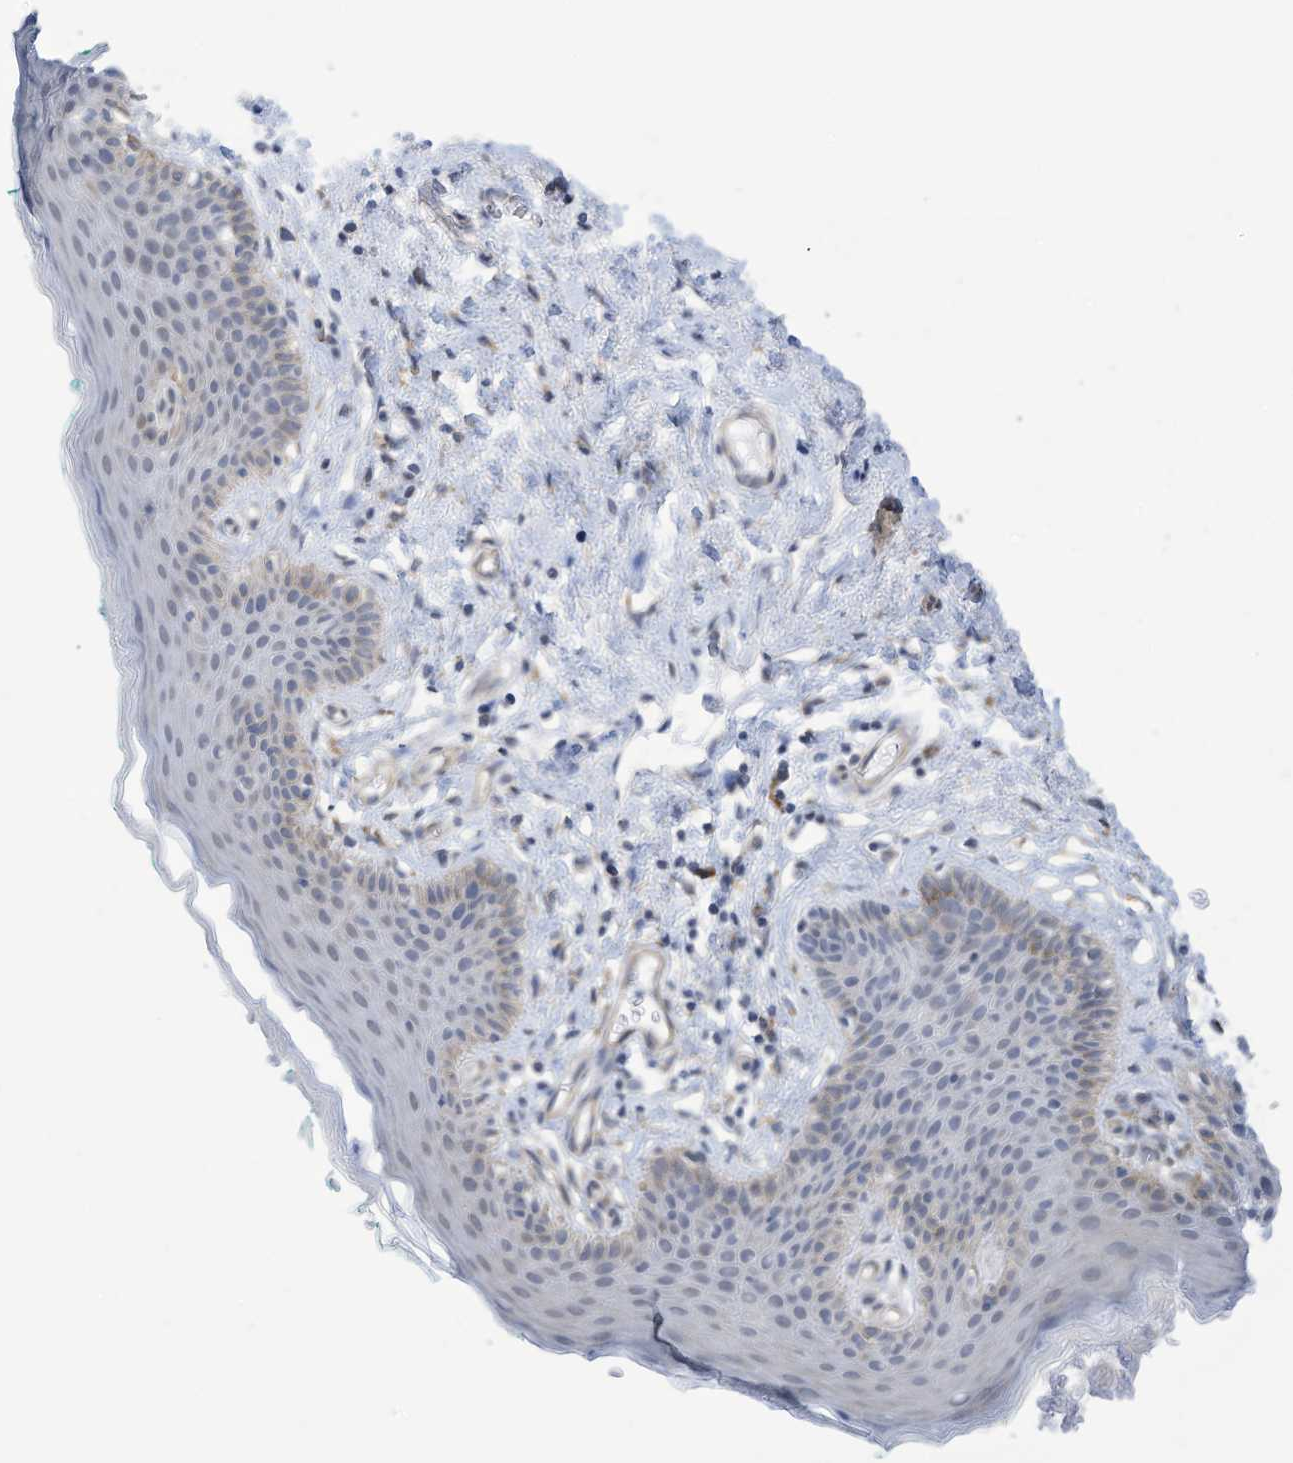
{"staining": {"intensity": "weak", "quantity": "<25%", "location": "cytoplasmic/membranous"}, "tissue": "skin", "cell_type": "Epidermal cells", "image_type": "normal", "snomed": [{"axis": "morphology", "description": "Normal tissue, NOS"}, {"axis": "topography", "description": "Vulva"}], "caption": "An immunohistochemistry image of benign skin is shown. There is no staining in epidermal cells of skin. (Immunohistochemistry (ihc), brightfield microscopy, high magnification).", "gene": "ZNF292", "patient": {"sex": "female", "age": 66}}